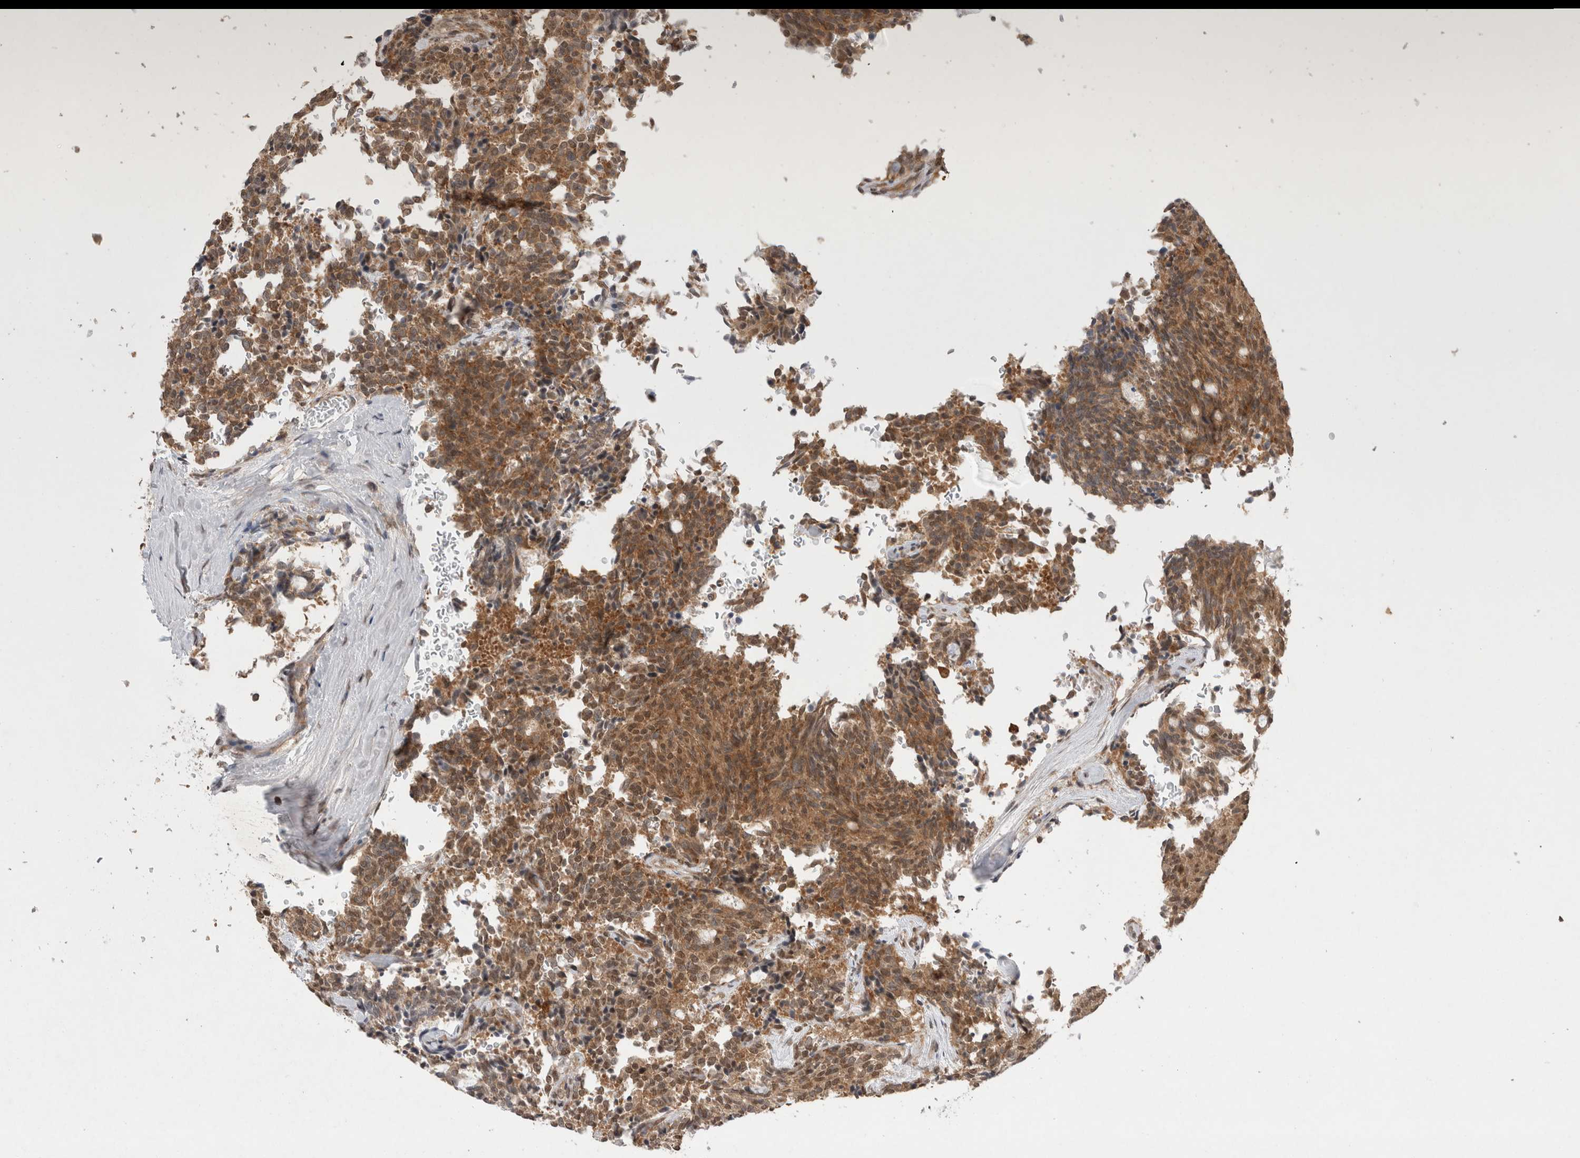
{"staining": {"intensity": "moderate", "quantity": ">75%", "location": "cytoplasmic/membranous"}, "tissue": "carcinoid", "cell_type": "Tumor cells", "image_type": "cancer", "snomed": [{"axis": "morphology", "description": "Carcinoid, malignant, NOS"}, {"axis": "topography", "description": "Pancreas"}], "caption": "Protein expression by IHC demonstrates moderate cytoplasmic/membranous staining in about >75% of tumor cells in carcinoid (malignant). (Brightfield microscopy of DAB IHC at high magnification).", "gene": "WIPF2", "patient": {"sex": "female", "age": 54}}